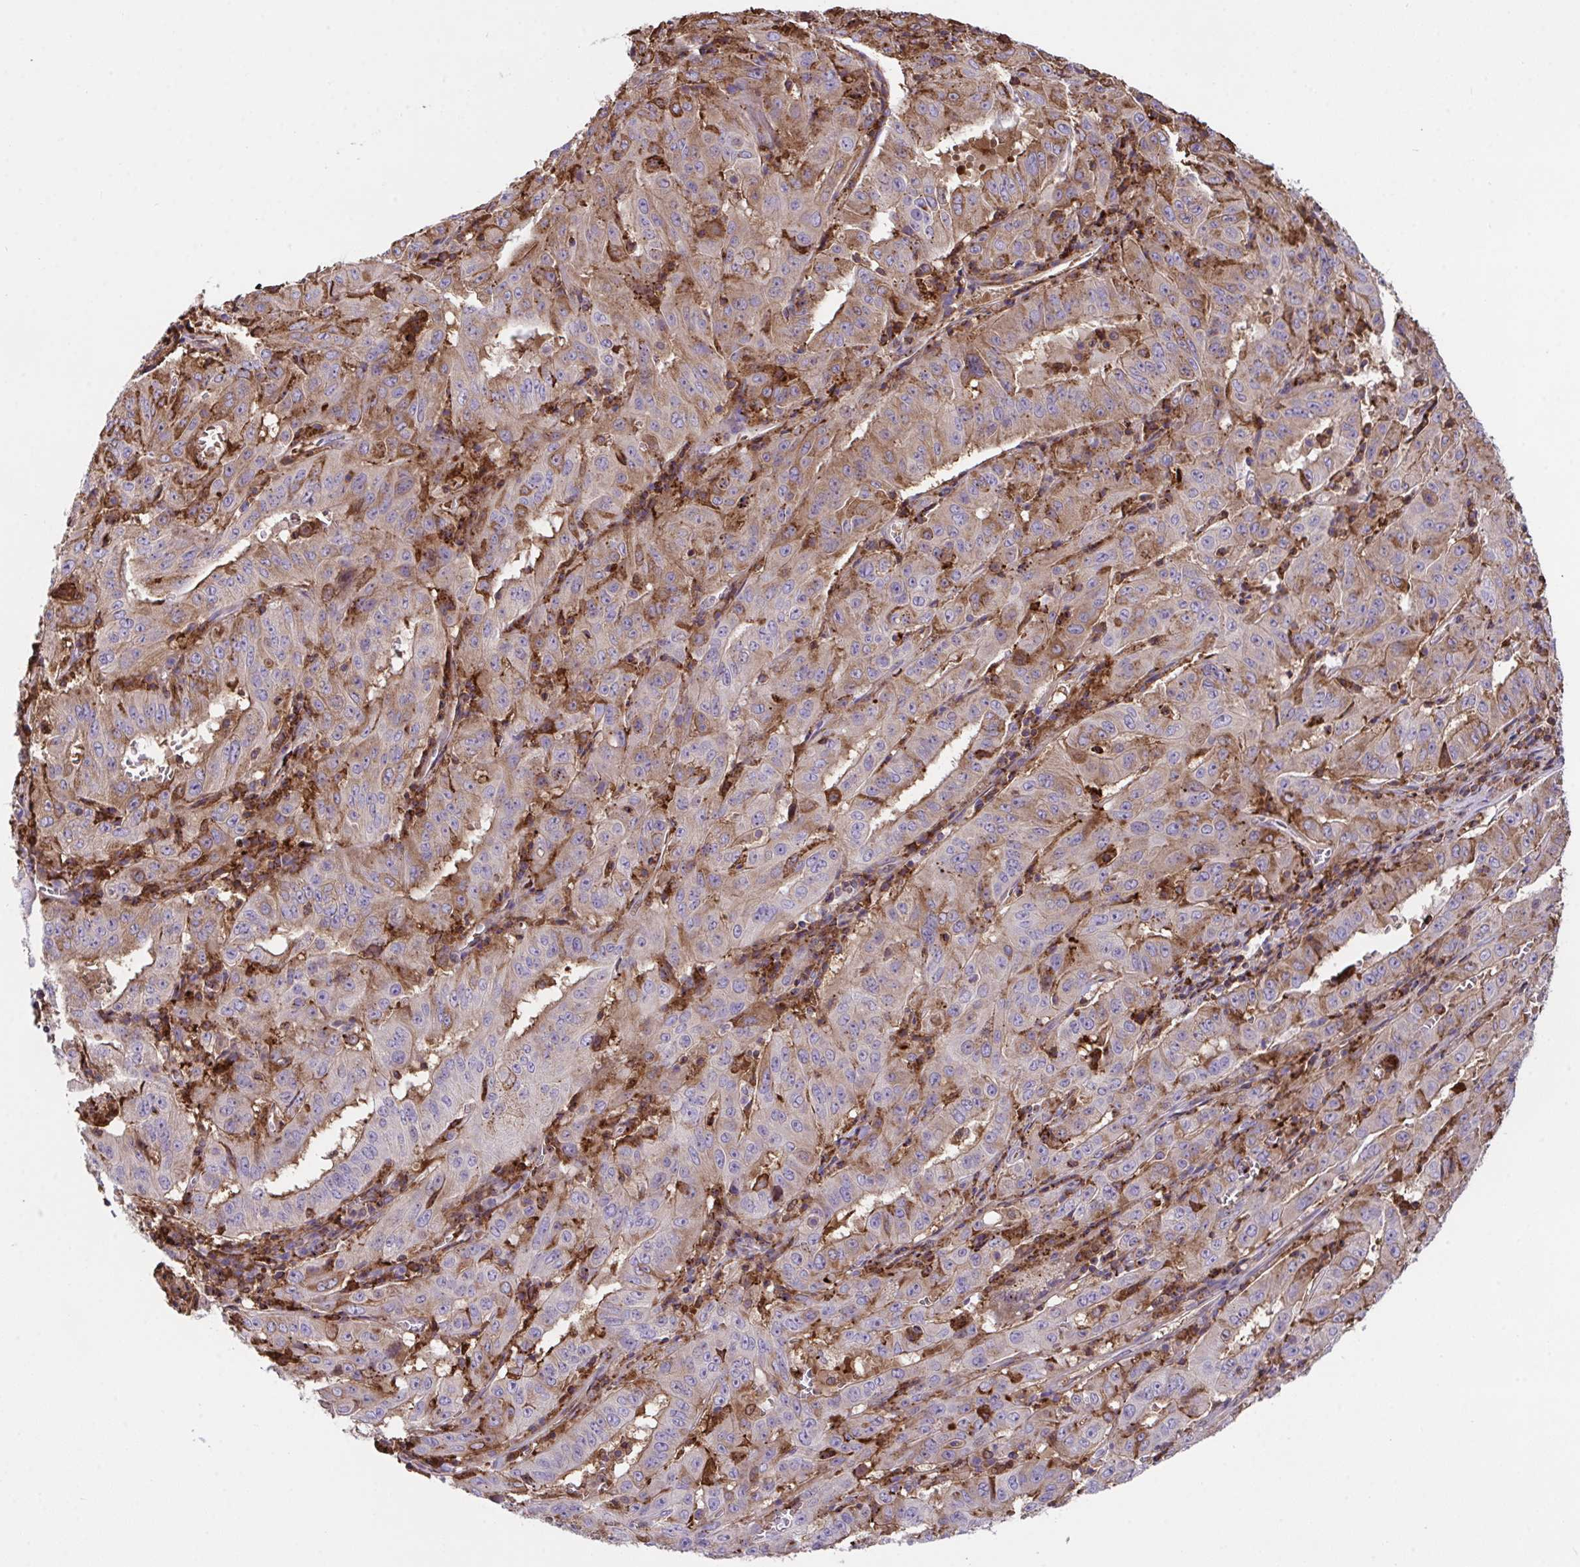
{"staining": {"intensity": "moderate", "quantity": "25%-75%", "location": "cytoplasmic/membranous"}, "tissue": "pancreatic cancer", "cell_type": "Tumor cells", "image_type": "cancer", "snomed": [{"axis": "morphology", "description": "Adenocarcinoma, NOS"}, {"axis": "topography", "description": "Pancreas"}], "caption": "This is a micrograph of immunohistochemistry (IHC) staining of pancreatic cancer, which shows moderate expression in the cytoplasmic/membranous of tumor cells.", "gene": "PPIH", "patient": {"sex": "male", "age": 63}}